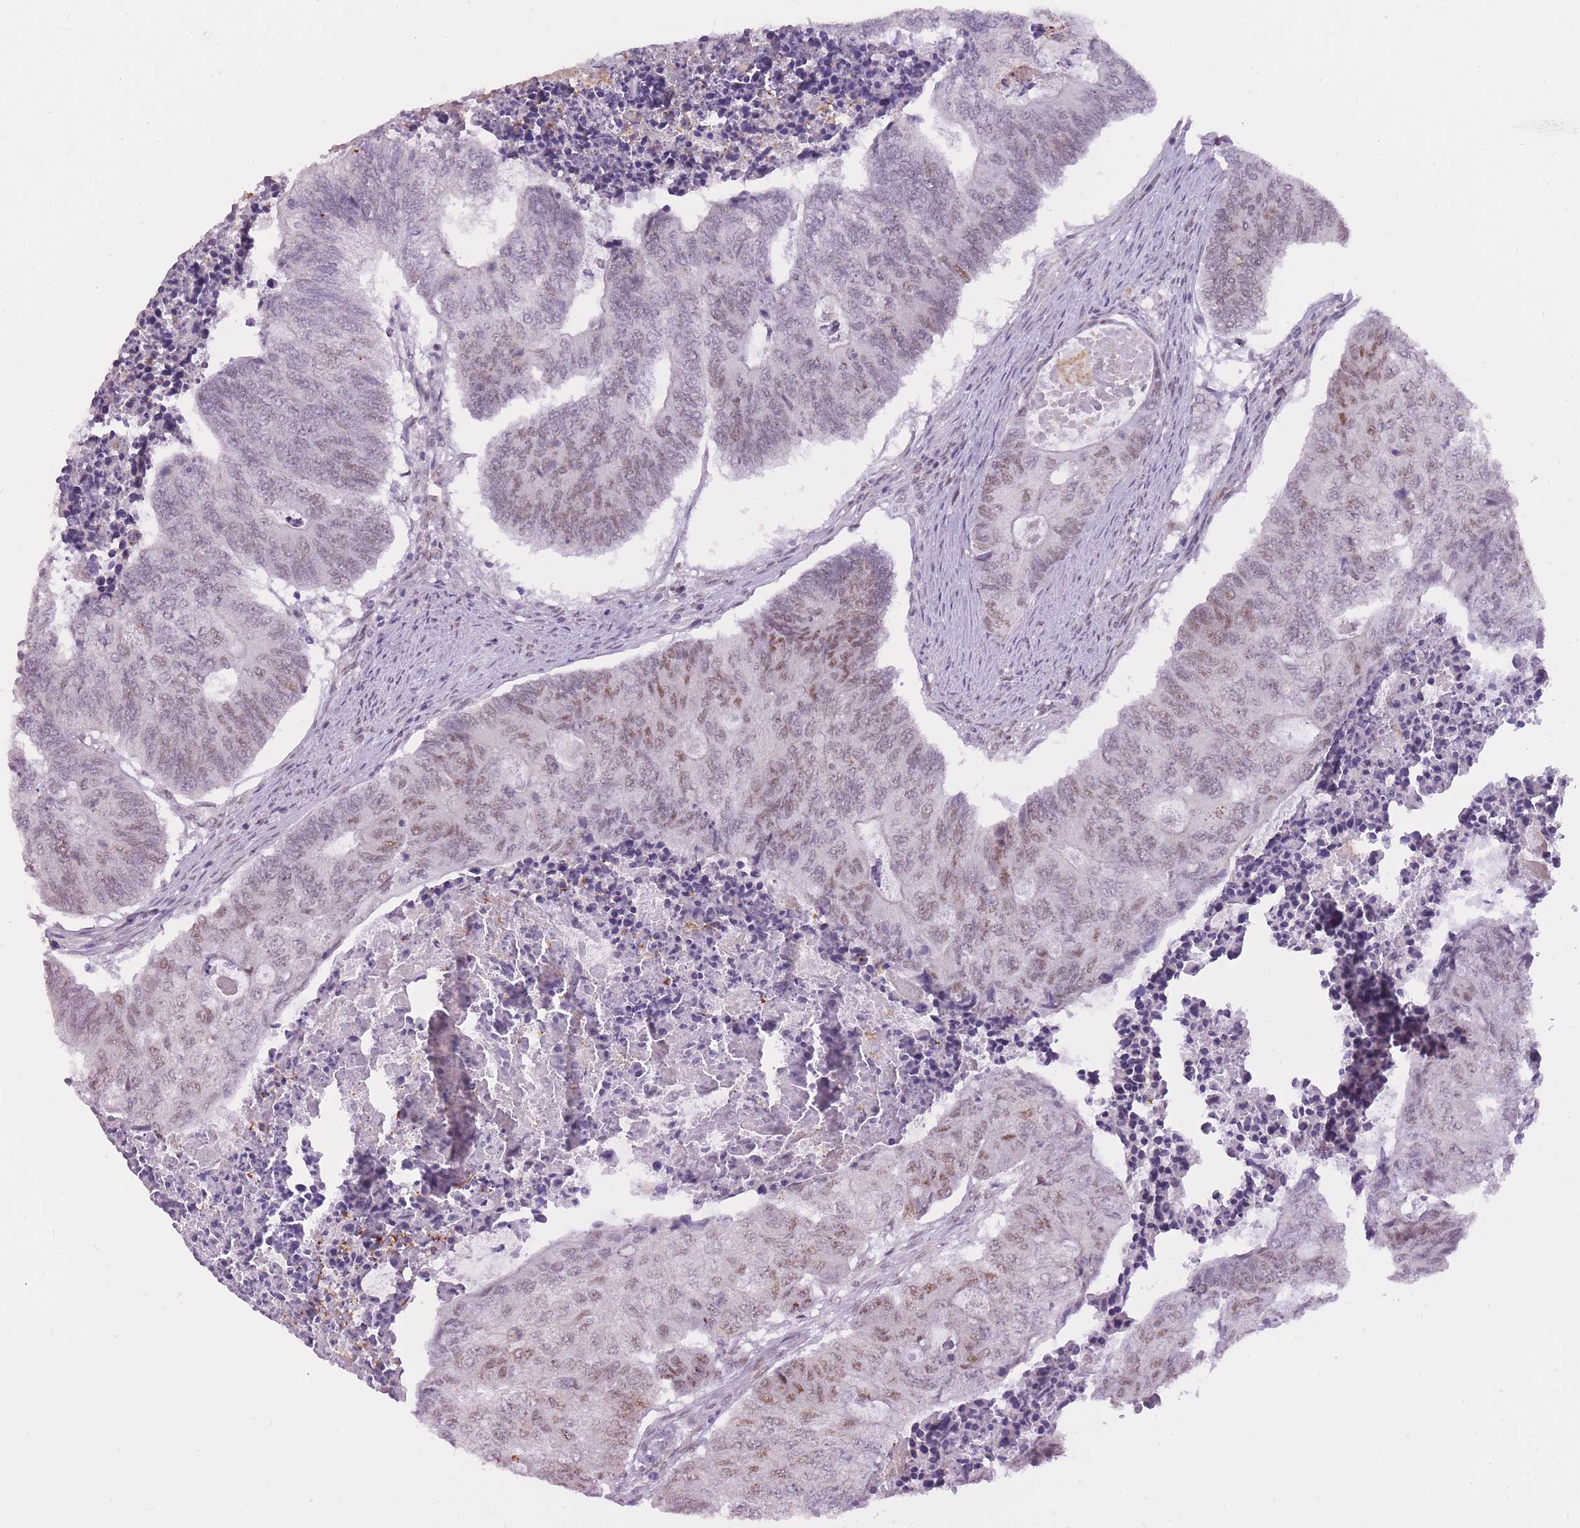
{"staining": {"intensity": "moderate", "quantity": "25%-75%", "location": "nuclear"}, "tissue": "colorectal cancer", "cell_type": "Tumor cells", "image_type": "cancer", "snomed": [{"axis": "morphology", "description": "Adenocarcinoma, NOS"}, {"axis": "topography", "description": "Colon"}], "caption": "Brown immunohistochemical staining in colorectal cancer shows moderate nuclear expression in approximately 25%-75% of tumor cells.", "gene": "TIGD1", "patient": {"sex": "female", "age": 67}}